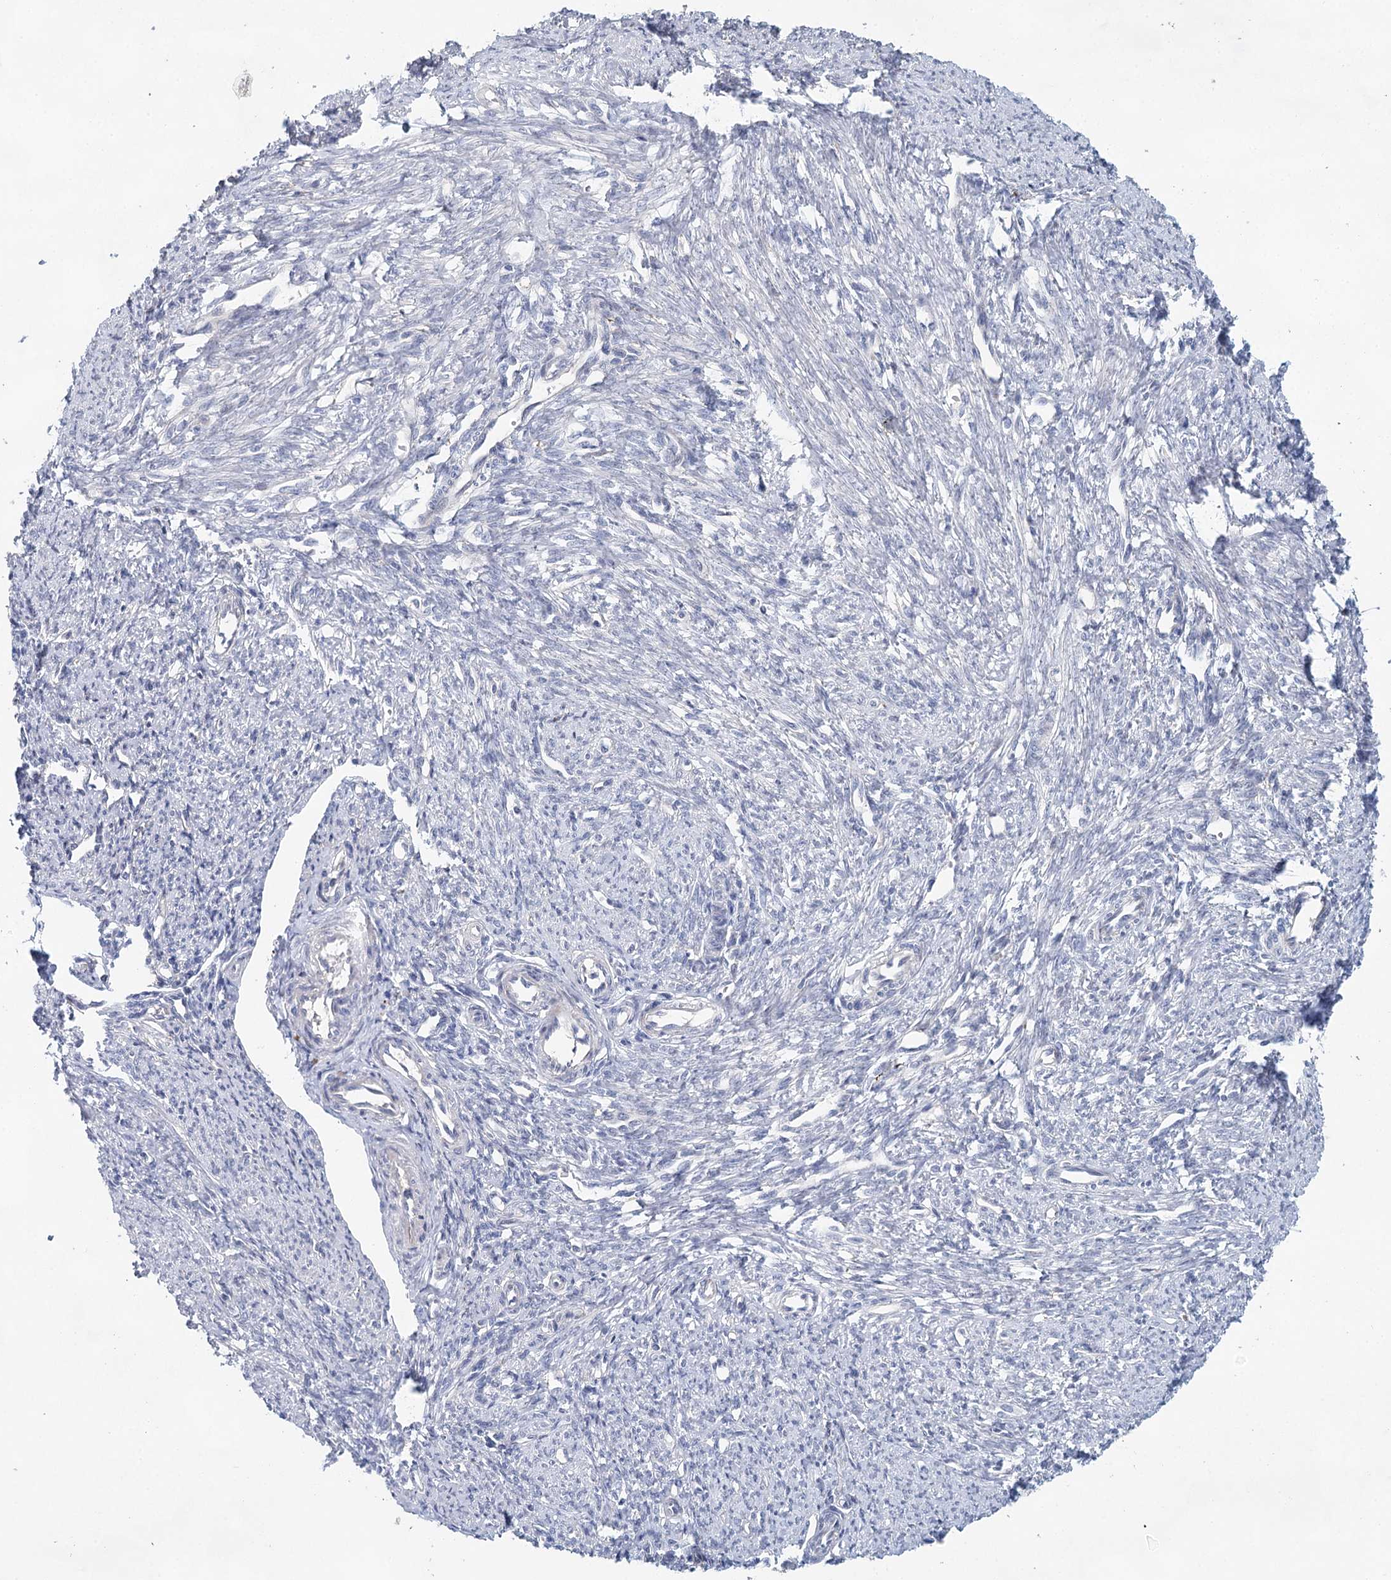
{"staining": {"intensity": "negative", "quantity": "none", "location": "none"}, "tissue": "smooth muscle", "cell_type": "Smooth muscle cells", "image_type": "normal", "snomed": [{"axis": "morphology", "description": "Normal tissue, NOS"}, {"axis": "topography", "description": "Smooth muscle"}, {"axis": "topography", "description": "Uterus"}], "caption": "Human smooth muscle stained for a protein using IHC shows no positivity in smooth muscle cells.", "gene": "SLC19A3", "patient": {"sex": "female", "age": 59}}